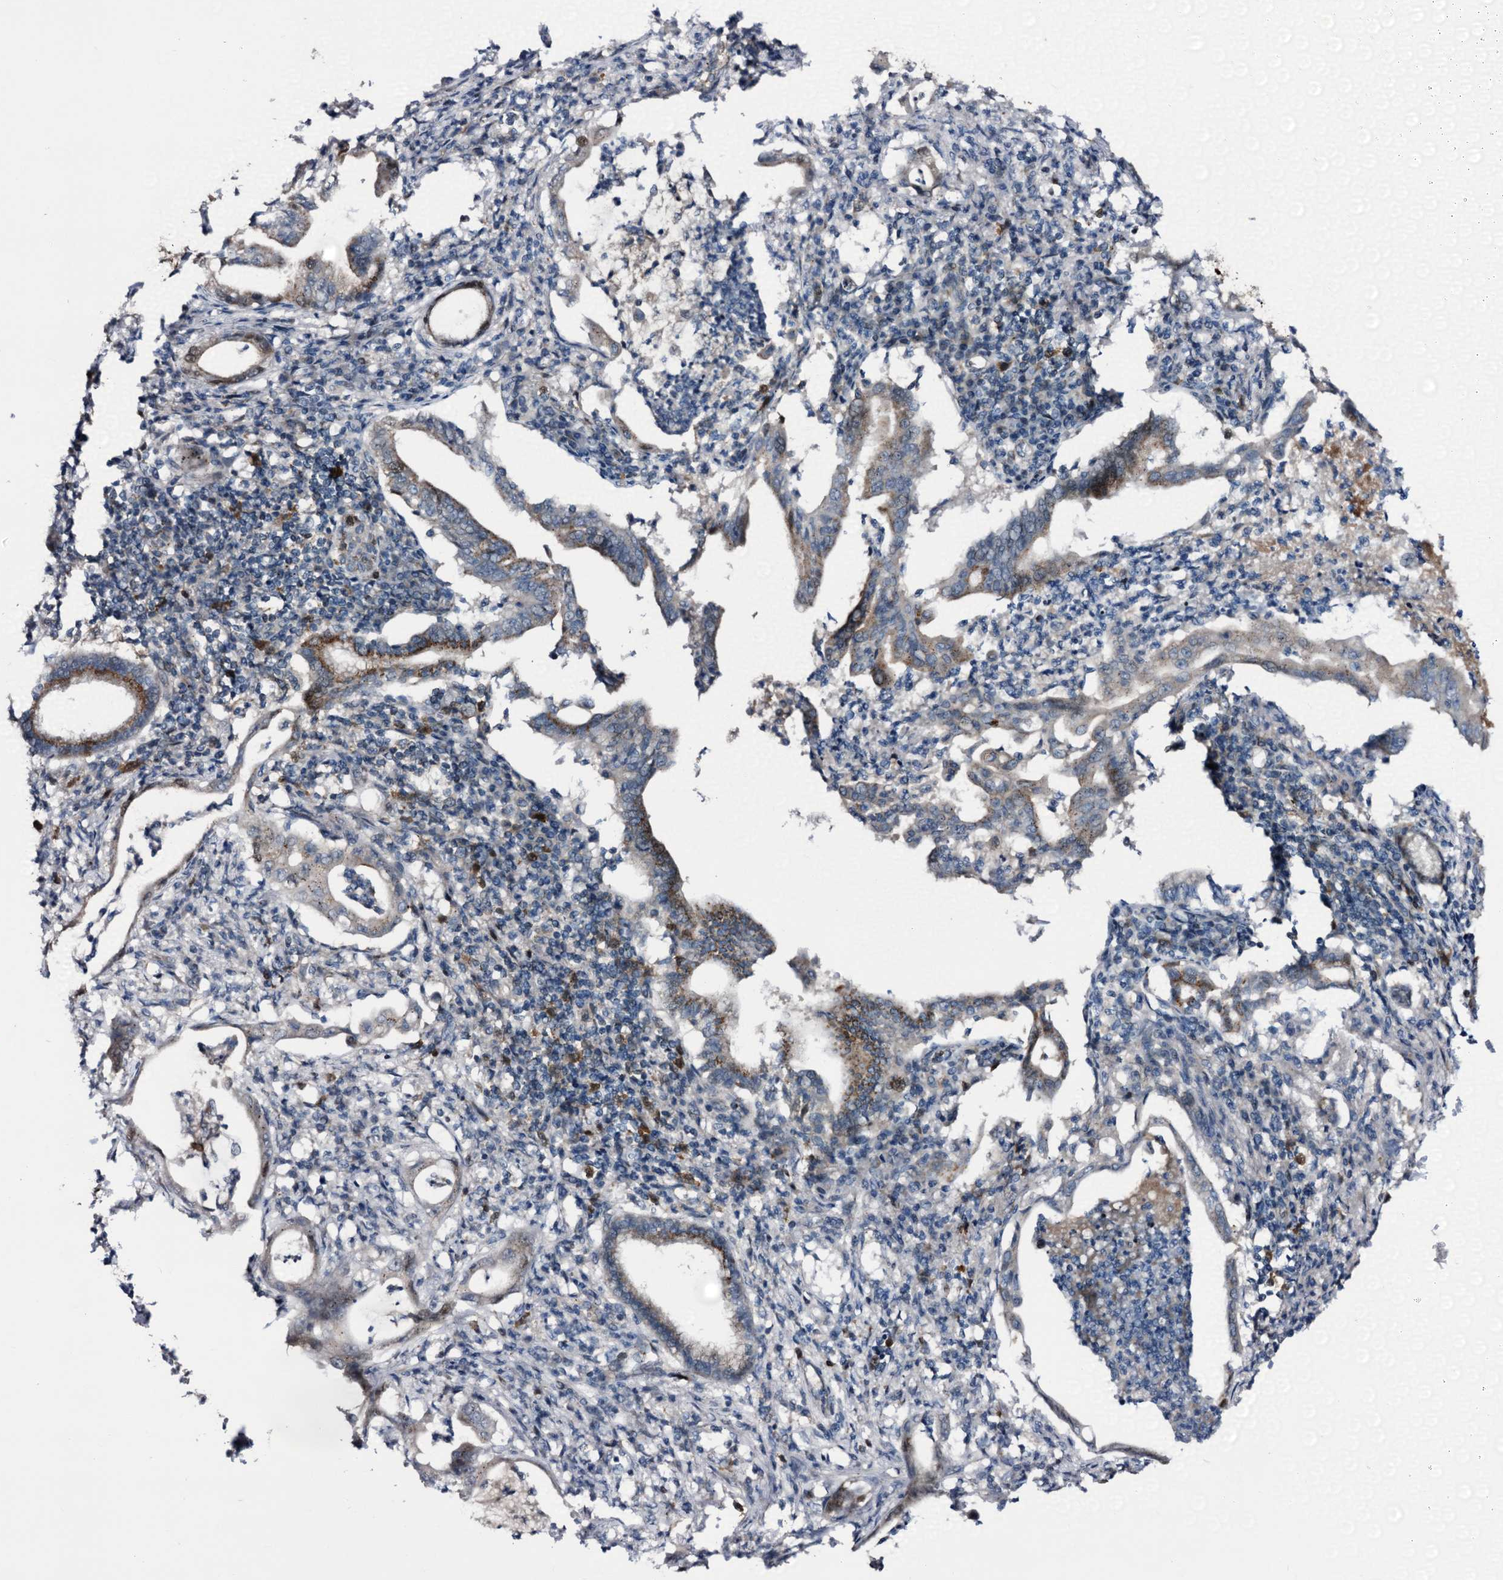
{"staining": {"intensity": "moderate", "quantity": "<25%", "location": "cytoplasmic/membranous"}, "tissue": "pancreatic cancer", "cell_type": "Tumor cells", "image_type": "cancer", "snomed": [{"axis": "morphology", "description": "Adenocarcinoma, NOS"}, {"axis": "topography", "description": "Pancreas"}], "caption": "DAB immunohistochemical staining of human adenocarcinoma (pancreatic) reveals moderate cytoplasmic/membranous protein expression in about <25% of tumor cells.", "gene": "NCAPD2", "patient": {"sex": "female", "age": 55}}